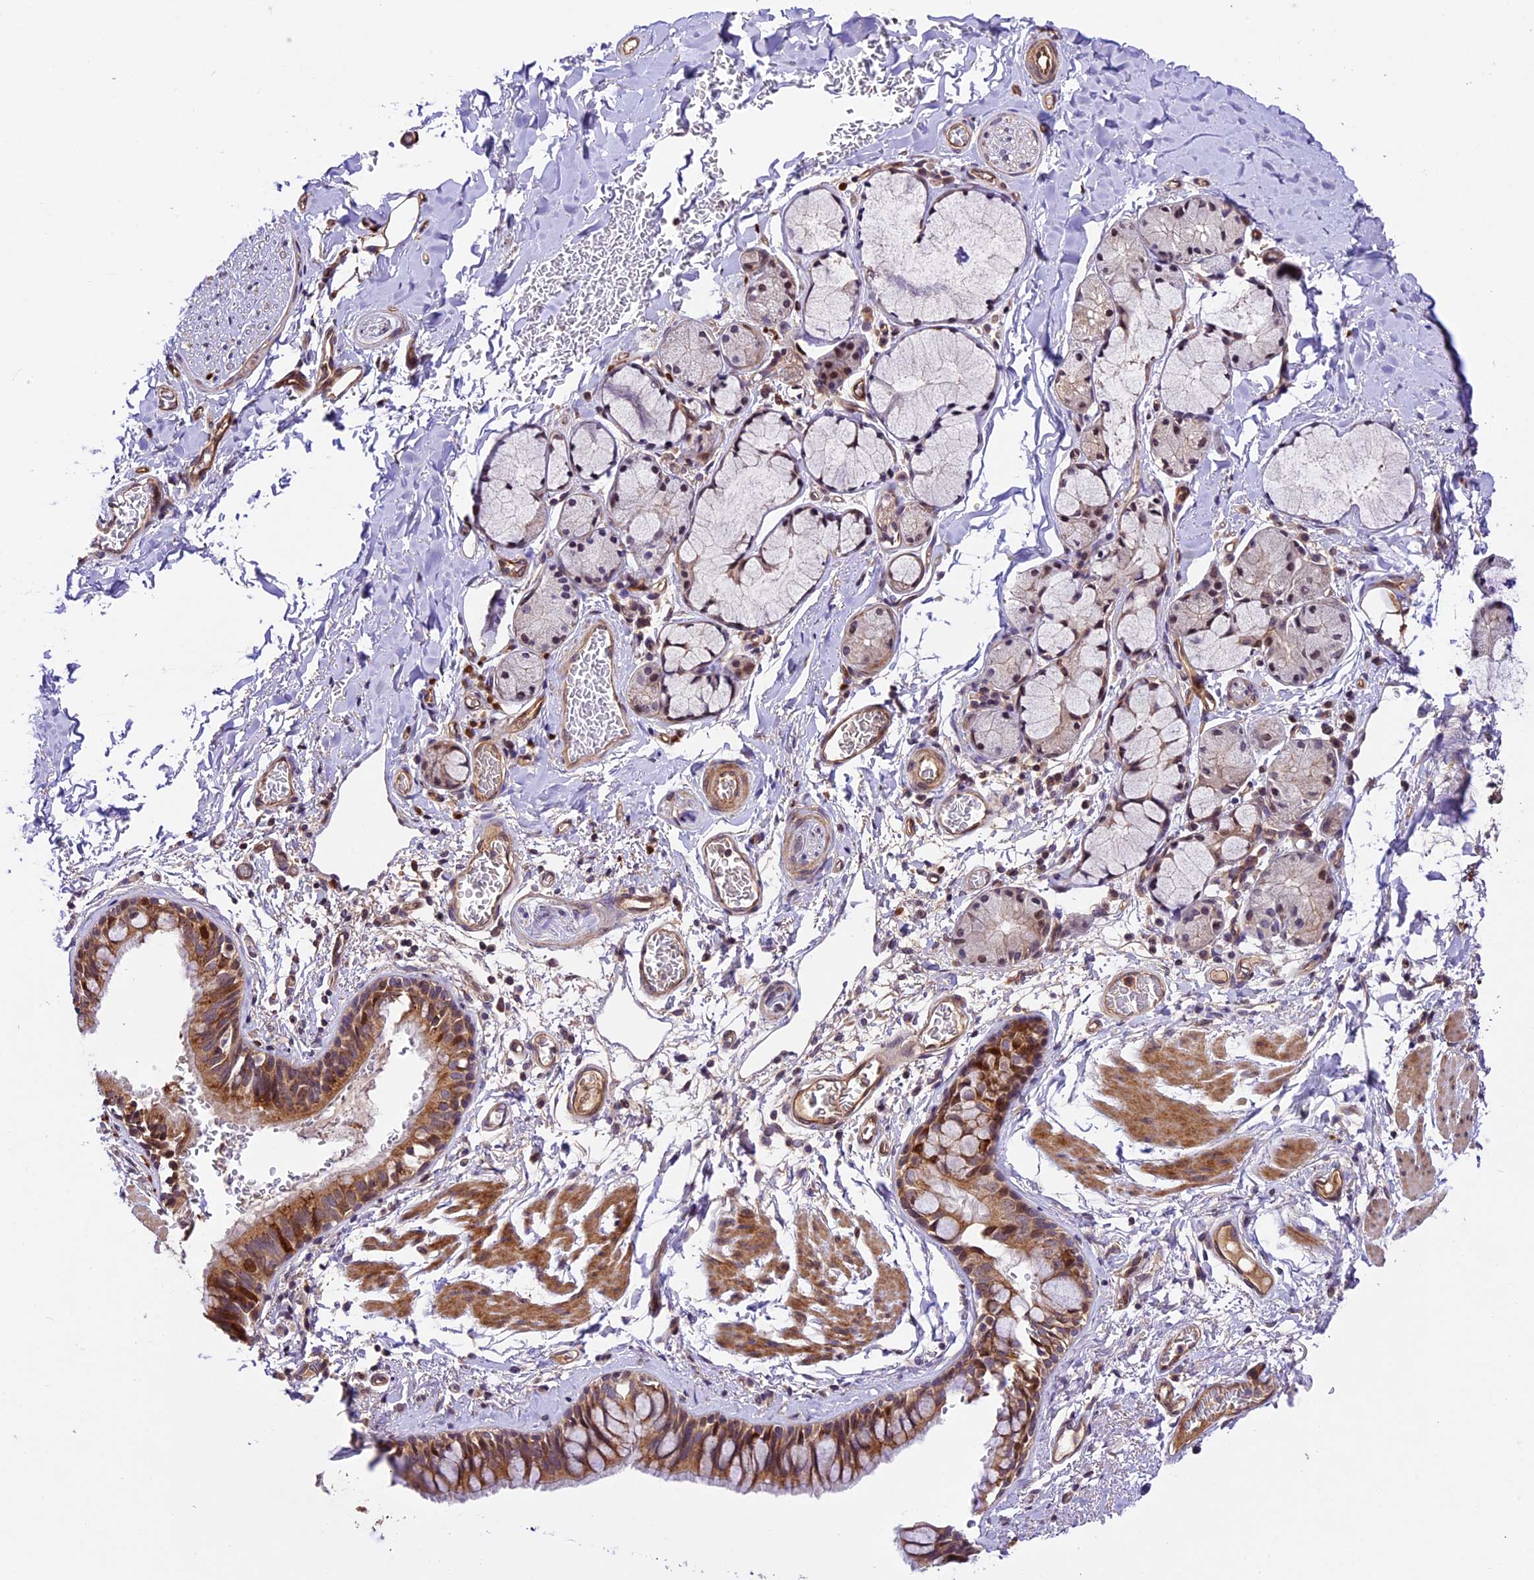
{"staining": {"intensity": "moderate", "quantity": ">75%", "location": "cytoplasmic/membranous,nuclear"}, "tissue": "bronchus", "cell_type": "Respiratory epithelial cells", "image_type": "normal", "snomed": [{"axis": "morphology", "description": "Normal tissue, NOS"}, {"axis": "topography", "description": "Cartilage tissue"}, {"axis": "topography", "description": "Bronchus"}], "caption": "Moderate cytoplasmic/membranous,nuclear expression for a protein is identified in about >75% of respiratory epithelial cells of unremarkable bronchus using immunohistochemistry.", "gene": "CCSER1", "patient": {"sex": "female", "age": 36}}